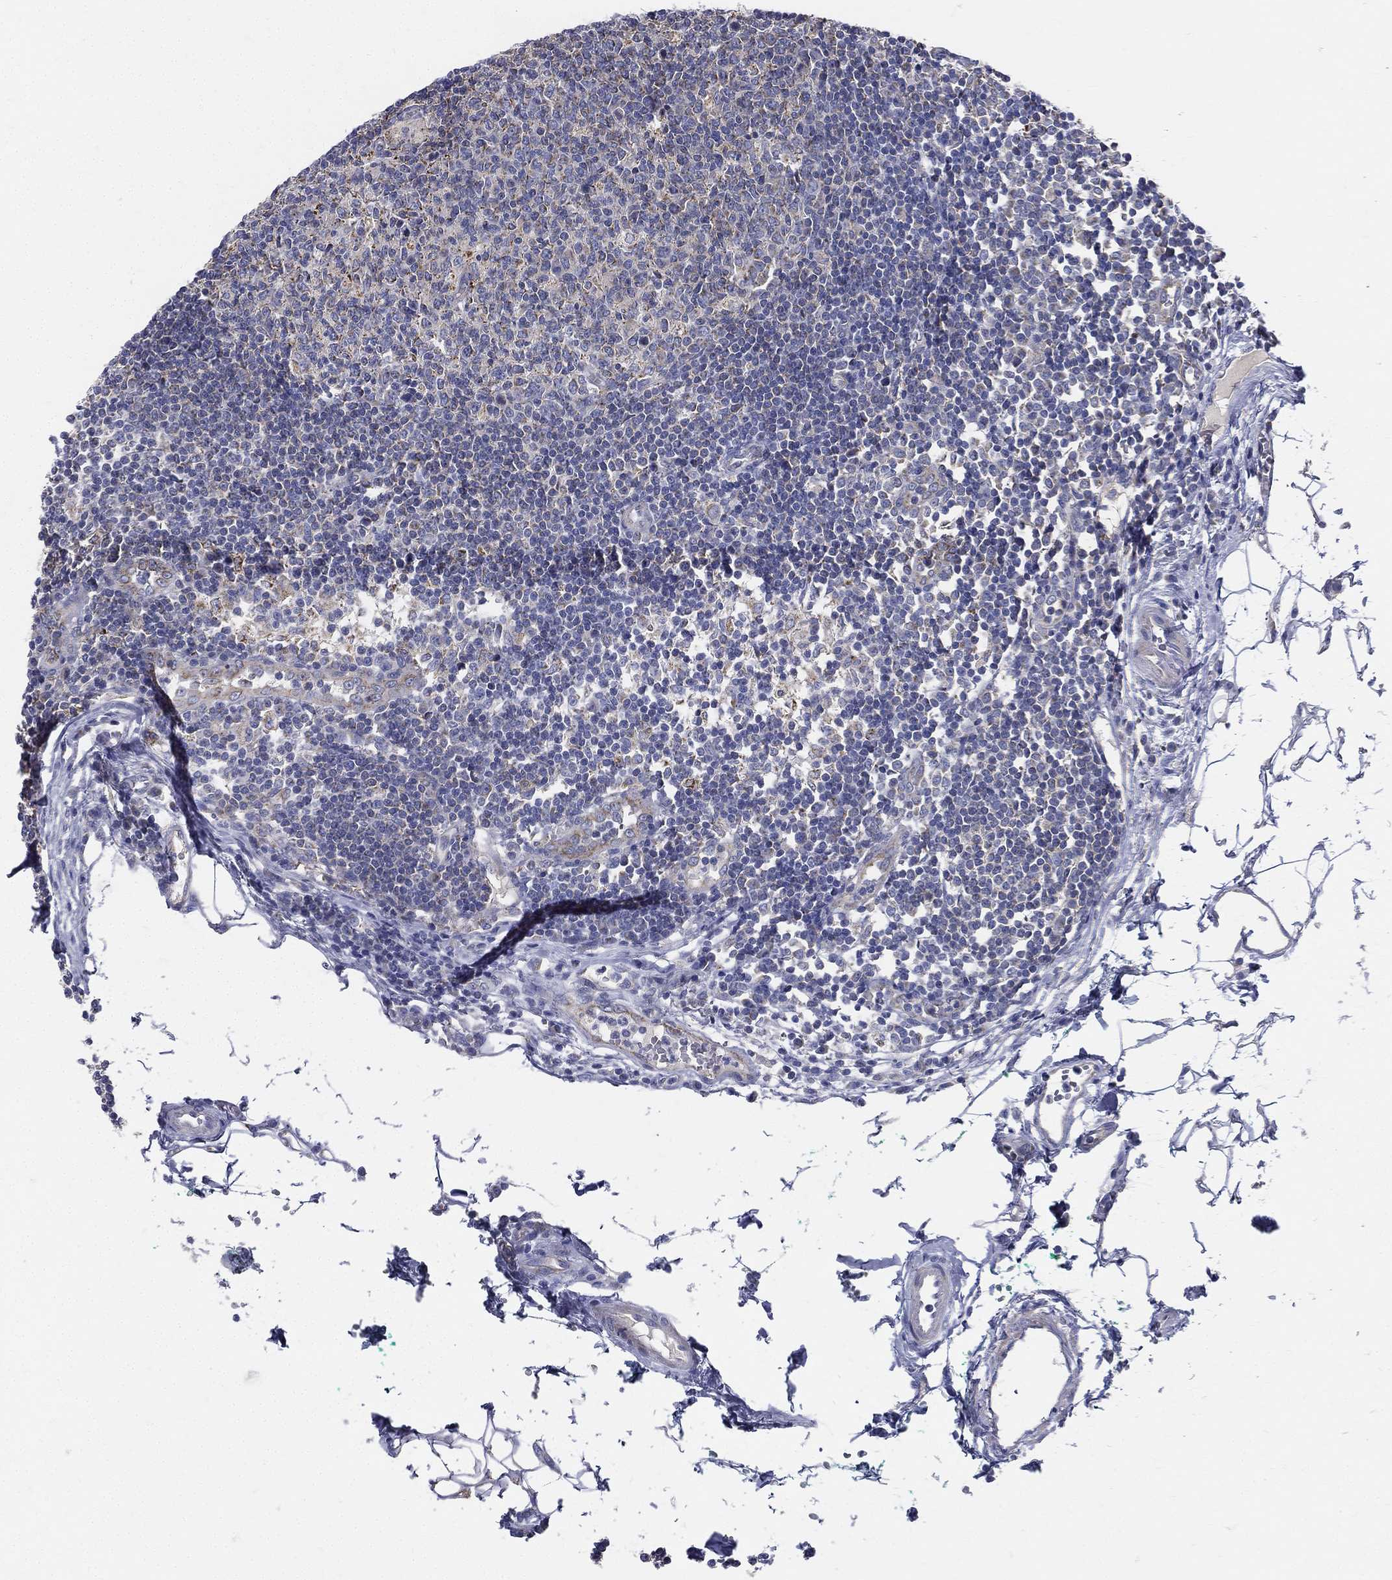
{"staining": {"intensity": "negative", "quantity": "none", "location": "none"}, "tissue": "lymph node", "cell_type": "Germinal center cells", "image_type": "normal", "snomed": [{"axis": "morphology", "description": "Normal tissue, NOS"}, {"axis": "topography", "description": "Lymph node"}, {"axis": "topography", "description": "Salivary gland"}], "caption": "DAB (3,3'-diaminobenzidine) immunohistochemical staining of unremarkable lymph node shows no significant staining in germinal center cells.", "gene": "PWWP3A", "patient": {"sex": "male", "age": 83}}